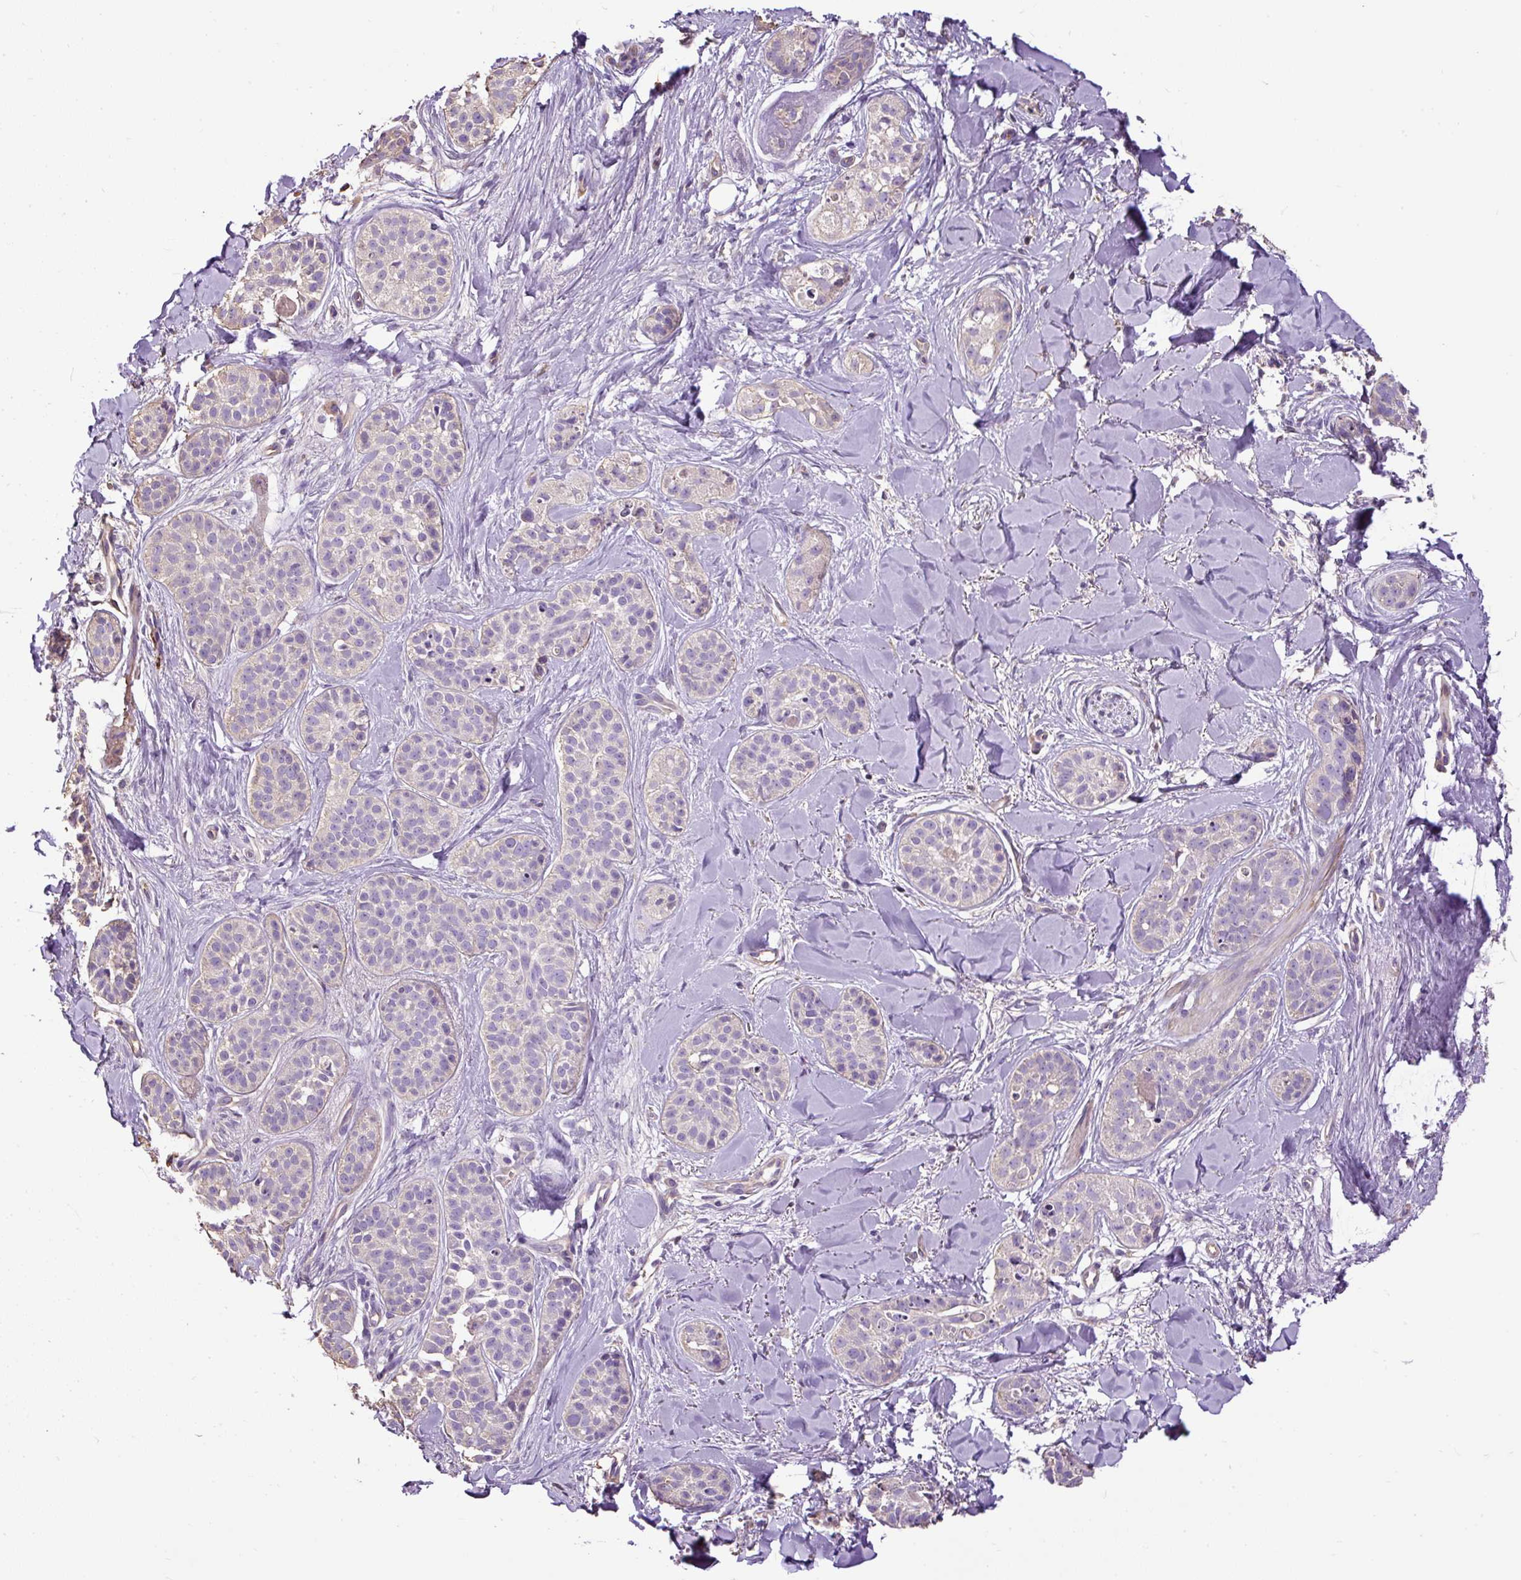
{"staining": {"intensity": "weak", "quantity": "<25%", "location": "cytoplasmic/membranous"}, "tissue": "skin cancer", "cell_type": "Tumor cells", "image_type": "cancer", "snomed": [{"axis": "morphology", "description": "Basal cell carcinoma"}, {"axis": "topography", "description": "Skin"}], "caption": "There is no significant positivity in tumor cells of basal cell carcinoma (skin). Brightfield microscopy of immunohistochemistry (IHC) stained with DAB (brown) and hematoxylin (blue), captured at high magnification.", "gene": "PDIA2", "patient": {"sex": "male", "age": 52}}